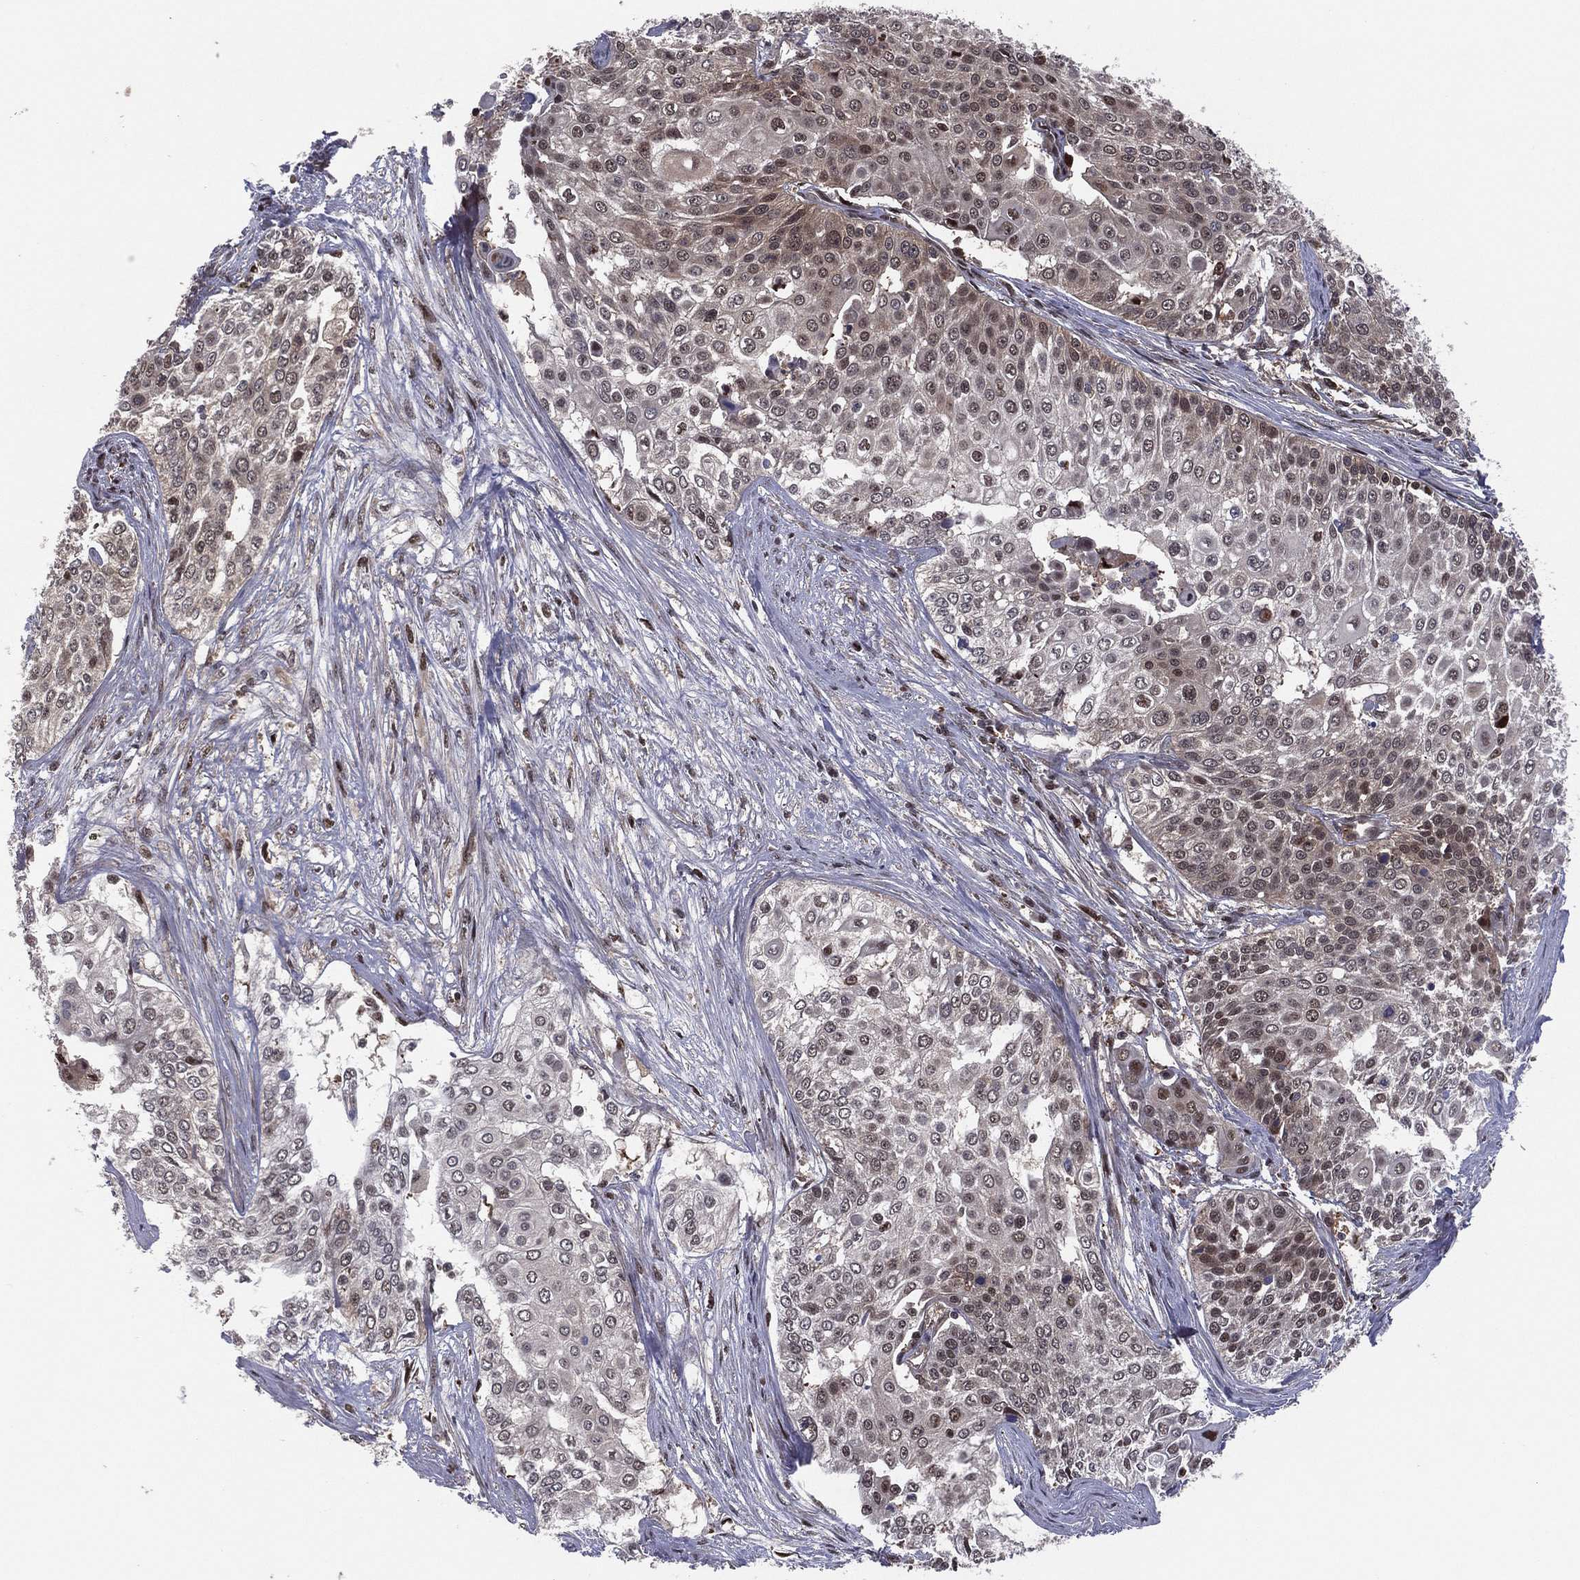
{"staining": {"intensity": "moderate", "quantity": "<25%", "location": "cytoplasmic/membranous,nuclear"}, "tissue": "cervical cancer", "cell_type": "Tumor cells", "image_type": "cancer", "snomed": [{"axis": "morphology", "description": "Squamous cell carcinoma, NOS"}, {"axis": "topography", "description": "Cervix"}], "caption": "A histopathology image of cervical cancer stained for a protein exhibits moderate cytoplasmic/membranous and nuclear brown staining in tumor cells. (DAB (3,3'-diaminobenzidine) IHC with brightfield microscopy, high magnification).", "gene": "ICOSLG", "patient": {"sex": "female", "age": 39}}